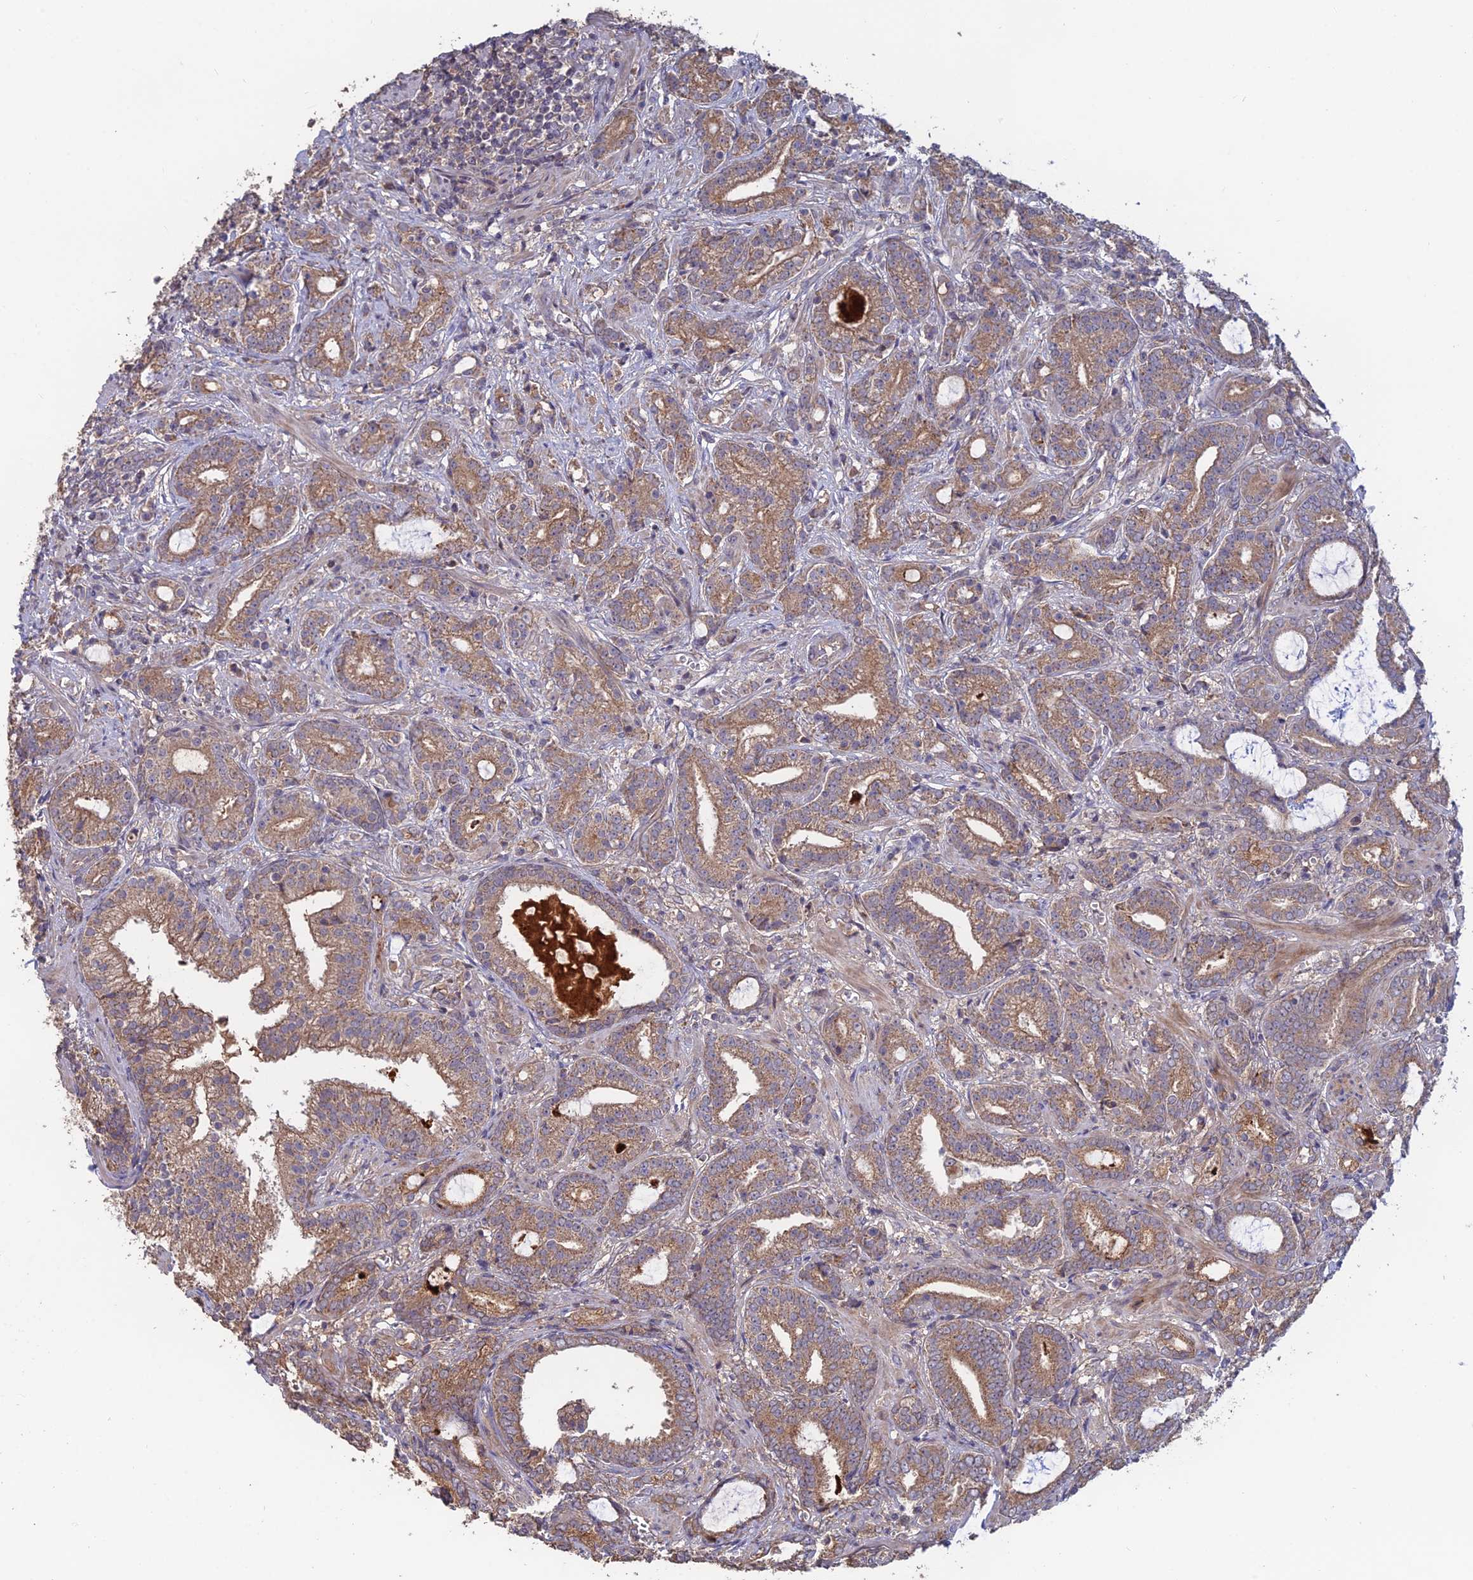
{"staining": {"intensity": "moderate", "quantity": ">75%", "location": "cytoplasmic/membranous"}, "tissue": "prostate cancer", "cell_type": "Tumor cells", "image_type": "cancer", "snomed": [{"axis": "morphology", "description": "Adenocarcinoma, High grade"}, {"axis": "topography", "description": "Prostate and seminal vesicle, NOS"}], "caption": "A micrograph of human prostate adenocarcinoma (high-grade) stained for a protein exhibits moderate cytoplasmic/membranous brown staining in tumor cells.", "gene": "SHISA5", "patient": {"sex": "male", "age": 67}}